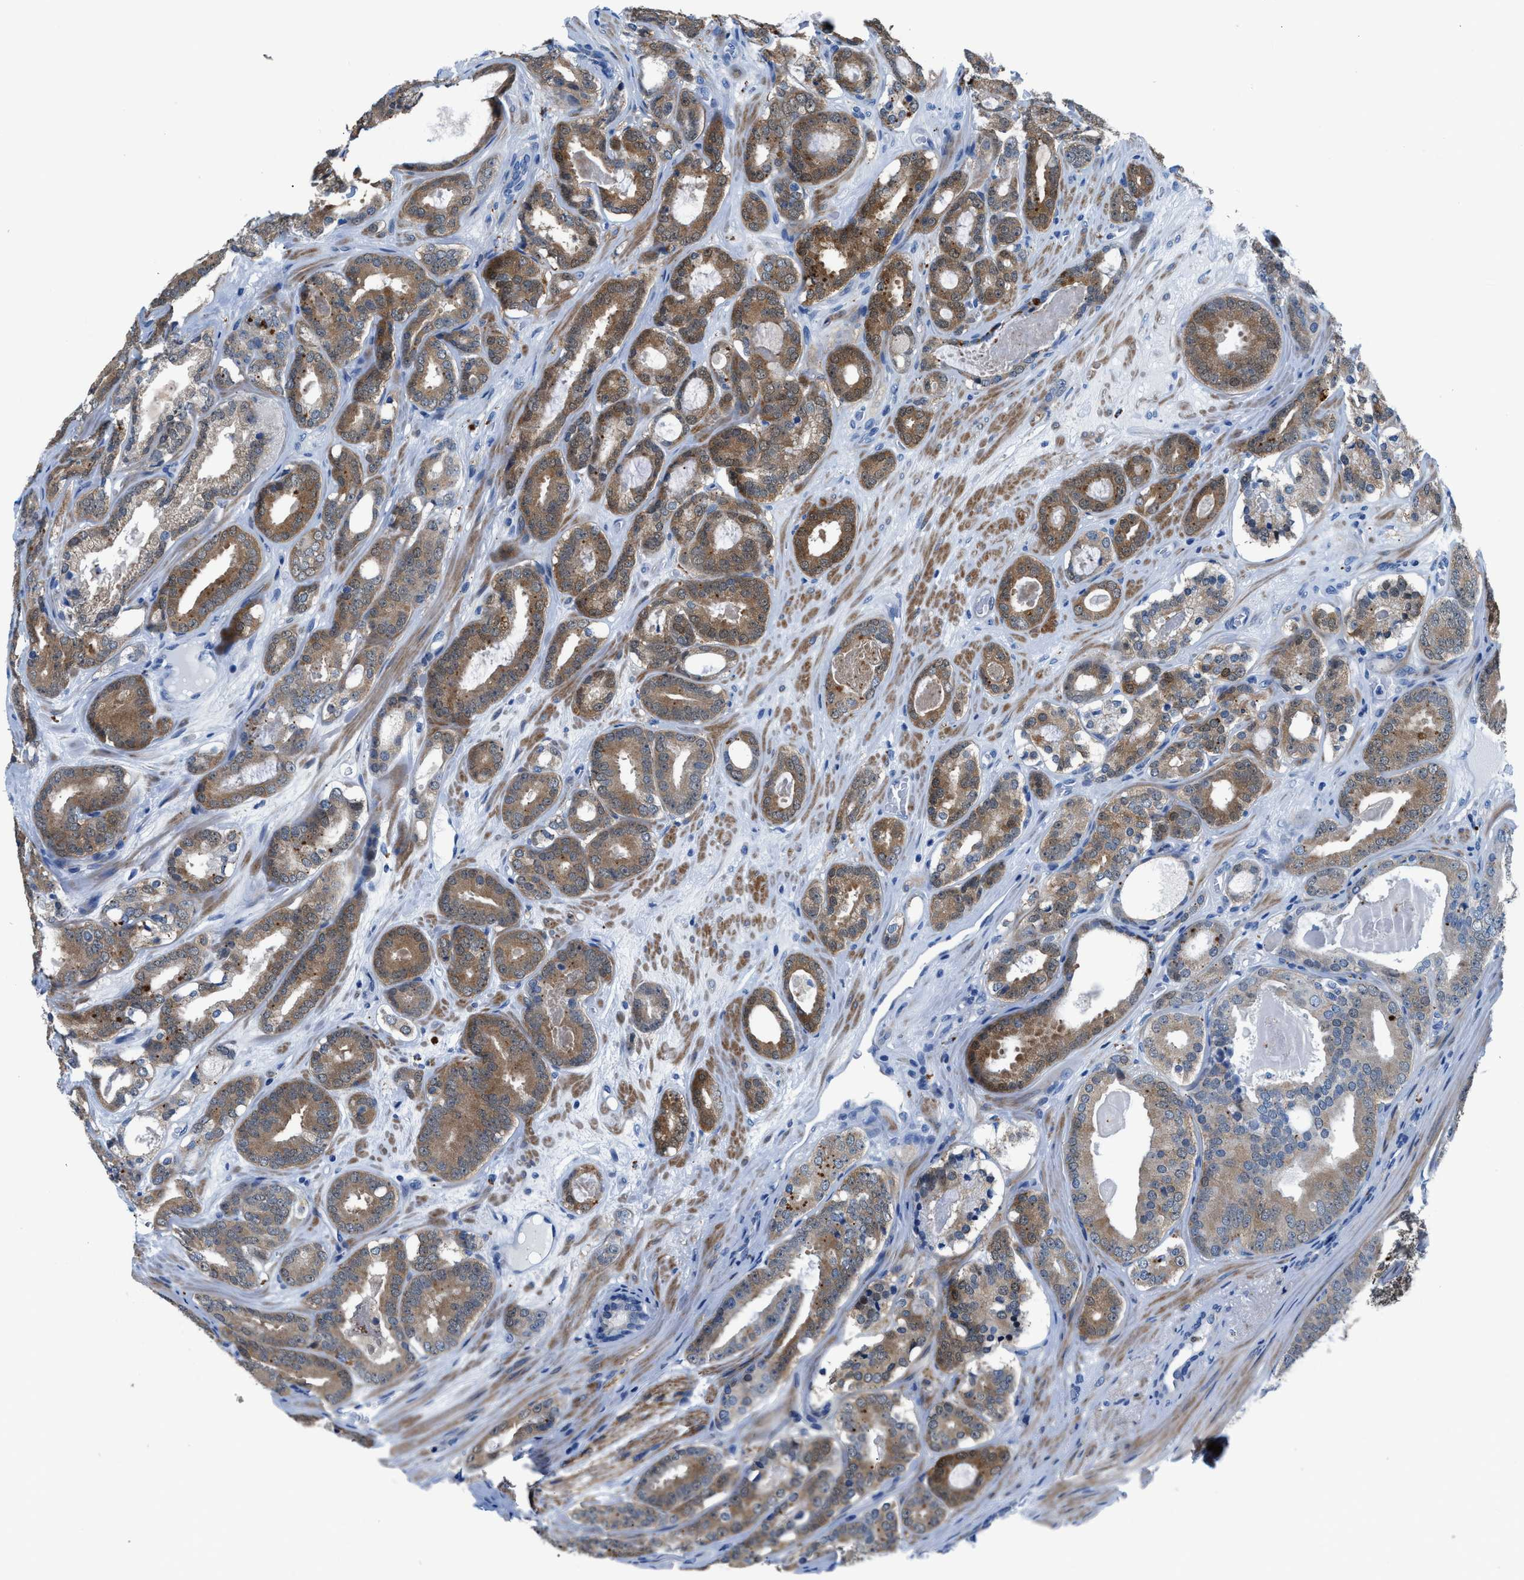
{"staining": {"intensity": "moderate", "quantity": ">75%", "location": "cytoplasmic/membranous"}, "tissue": "prostate cancer", "cell_type": "Tumor cells", "image_type": "cancer", "snomed": [{"axis": "morphology", "description": "Adenocarcinoma, High grade"}, {"axis": "topography", "description": "Prostate"}], "caption": "Protein expression analysis of human prostate cancer (adenocarcinoma (high-grade)) reveals moderate cytoplasmic/membranous positivity in approximately >75% of tumor cells.", "gene": "UAP1", "patient": {"sex": "male", "age": 60}}